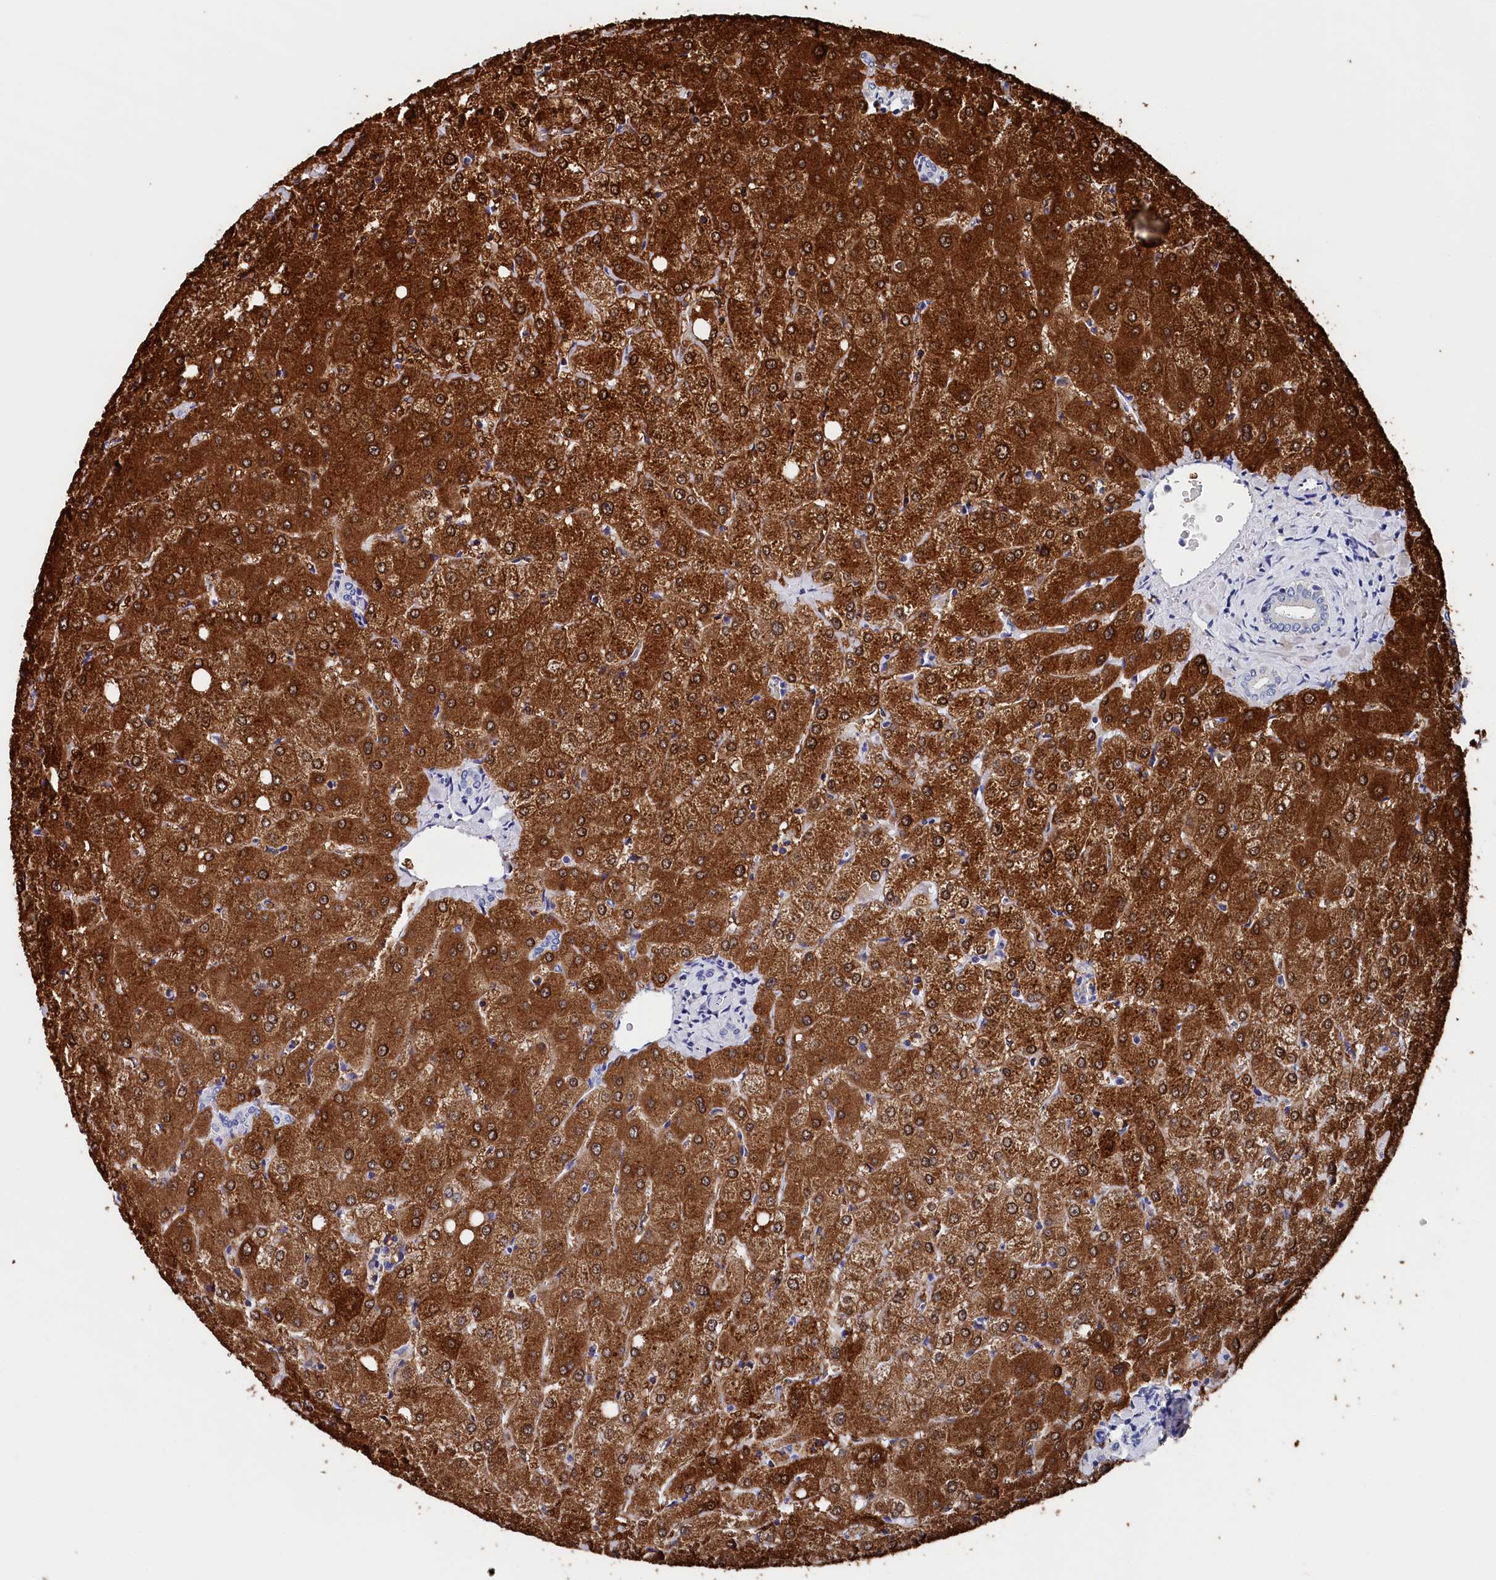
{"staining": {"intensity": "negative", "quantity": "none", "location": "none"}, "tissue": "liver", "cell_type": "Cholangiocytes", "image_type": "normal", "snomed": [{"axis": "morphology", "description": "Normal tissue, NOS"}, {"axis": "topography", "description": "Liver"}], "caption": "Immunohistochemistry image of unremarkable human liver stained for a protein (brown), which demonstrates no staining in cholangiocytes.", "gene": "BHMT", "patient": {"sex": "female", "age": 54}}